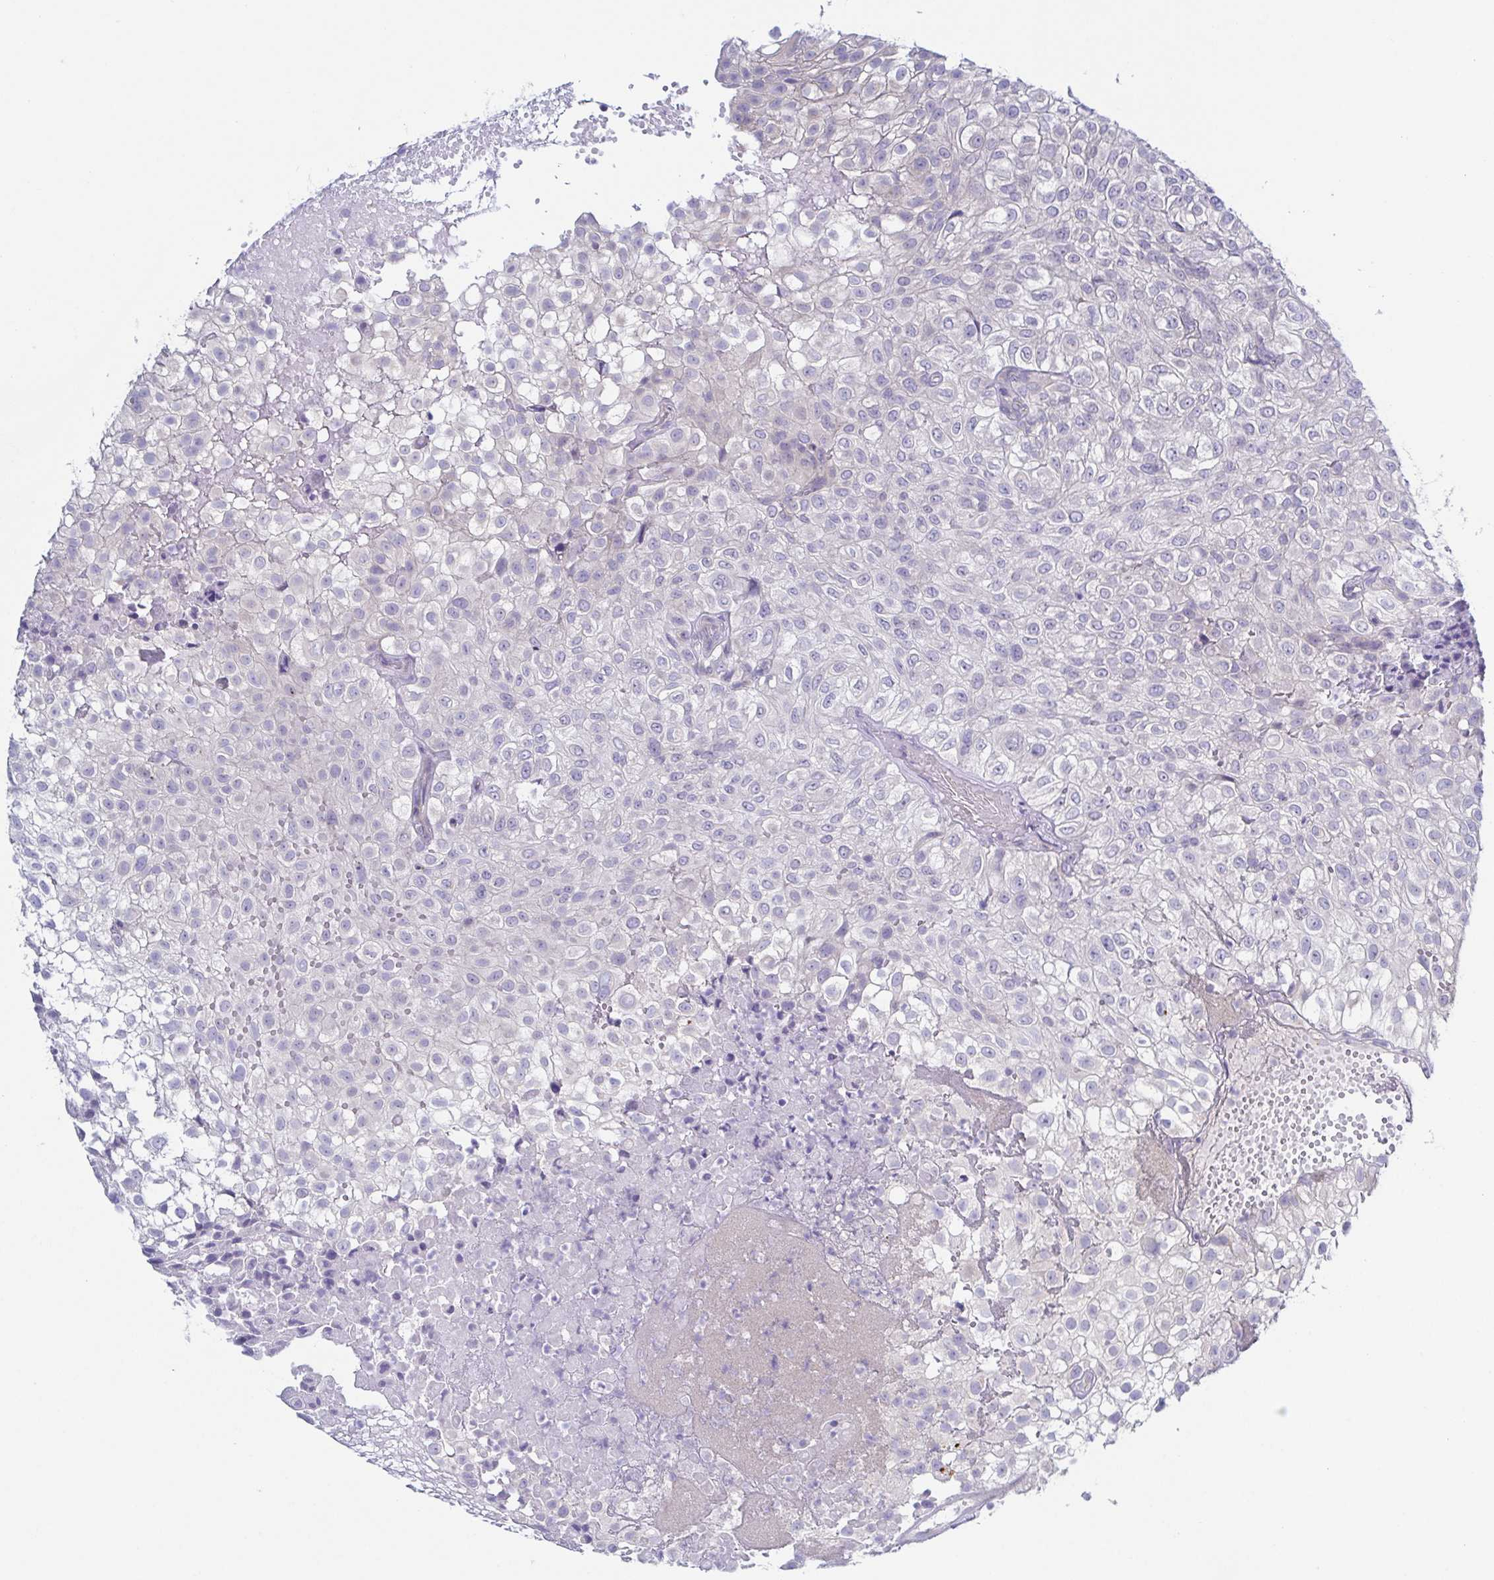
{"staining": {"intensity": "negative", "quantity": "none", "location": "none"}, "tissue": "urothelial cancer", "cell_type": "Tumor cells", "image_type": "cancer", "snomed": [{"axis": "morphology", "description": "Urothelial carcinoma, High grade"}, {"axis": "topography", "description": "Urinary bladder"}], "caption": "There is no significant expression in tumor cells of urothelial cancer. The staining is performed using DAB brown chromogen with nuclei counter-stained in using hematoxylin.", "gene": "HTR2A", "patient": {"sex": "male", "age": 56}}